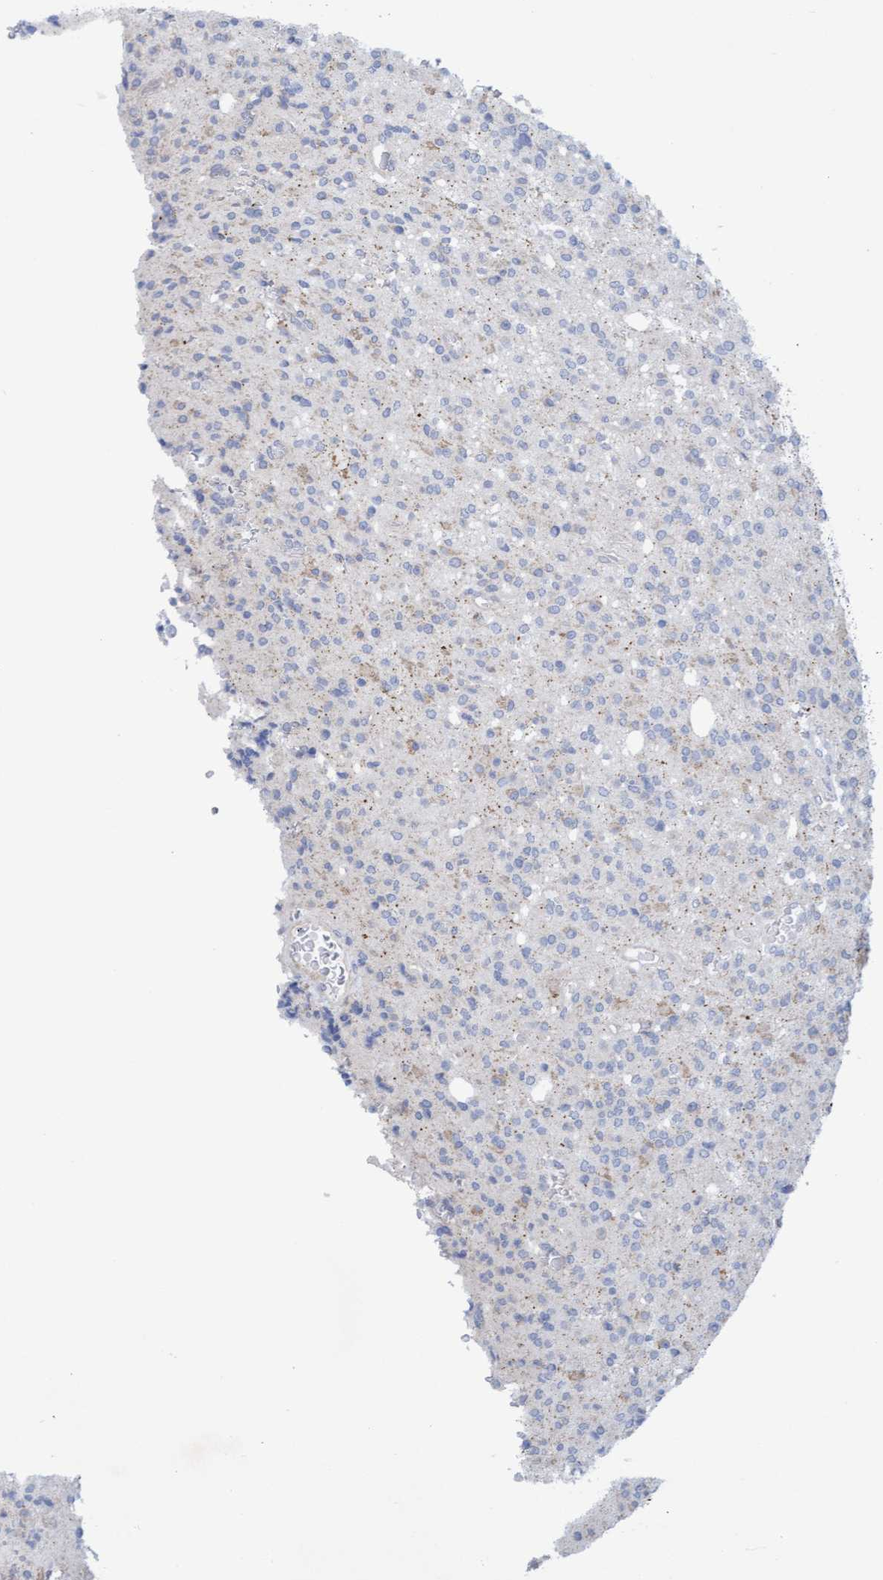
{"staining": {"intensity": "negative", "quantity": "none", "location": "none"}, "tissue": "glioma", "cell_type": "Tumor cells", "image_type": "cancer", "snomed": [{"axis": "morphology", "description": "Glioma, malignant, High grade"}, {"axis": "topography", "description": "Brain"}], "caption": "High power microscopy histopathology image of an immunohistochemistry (IHC) micrograph of glioma, revealing no significant expression in tumor cells.", "gene": "SLC28A3", "patient": {"sex": "male", "age": 34}}